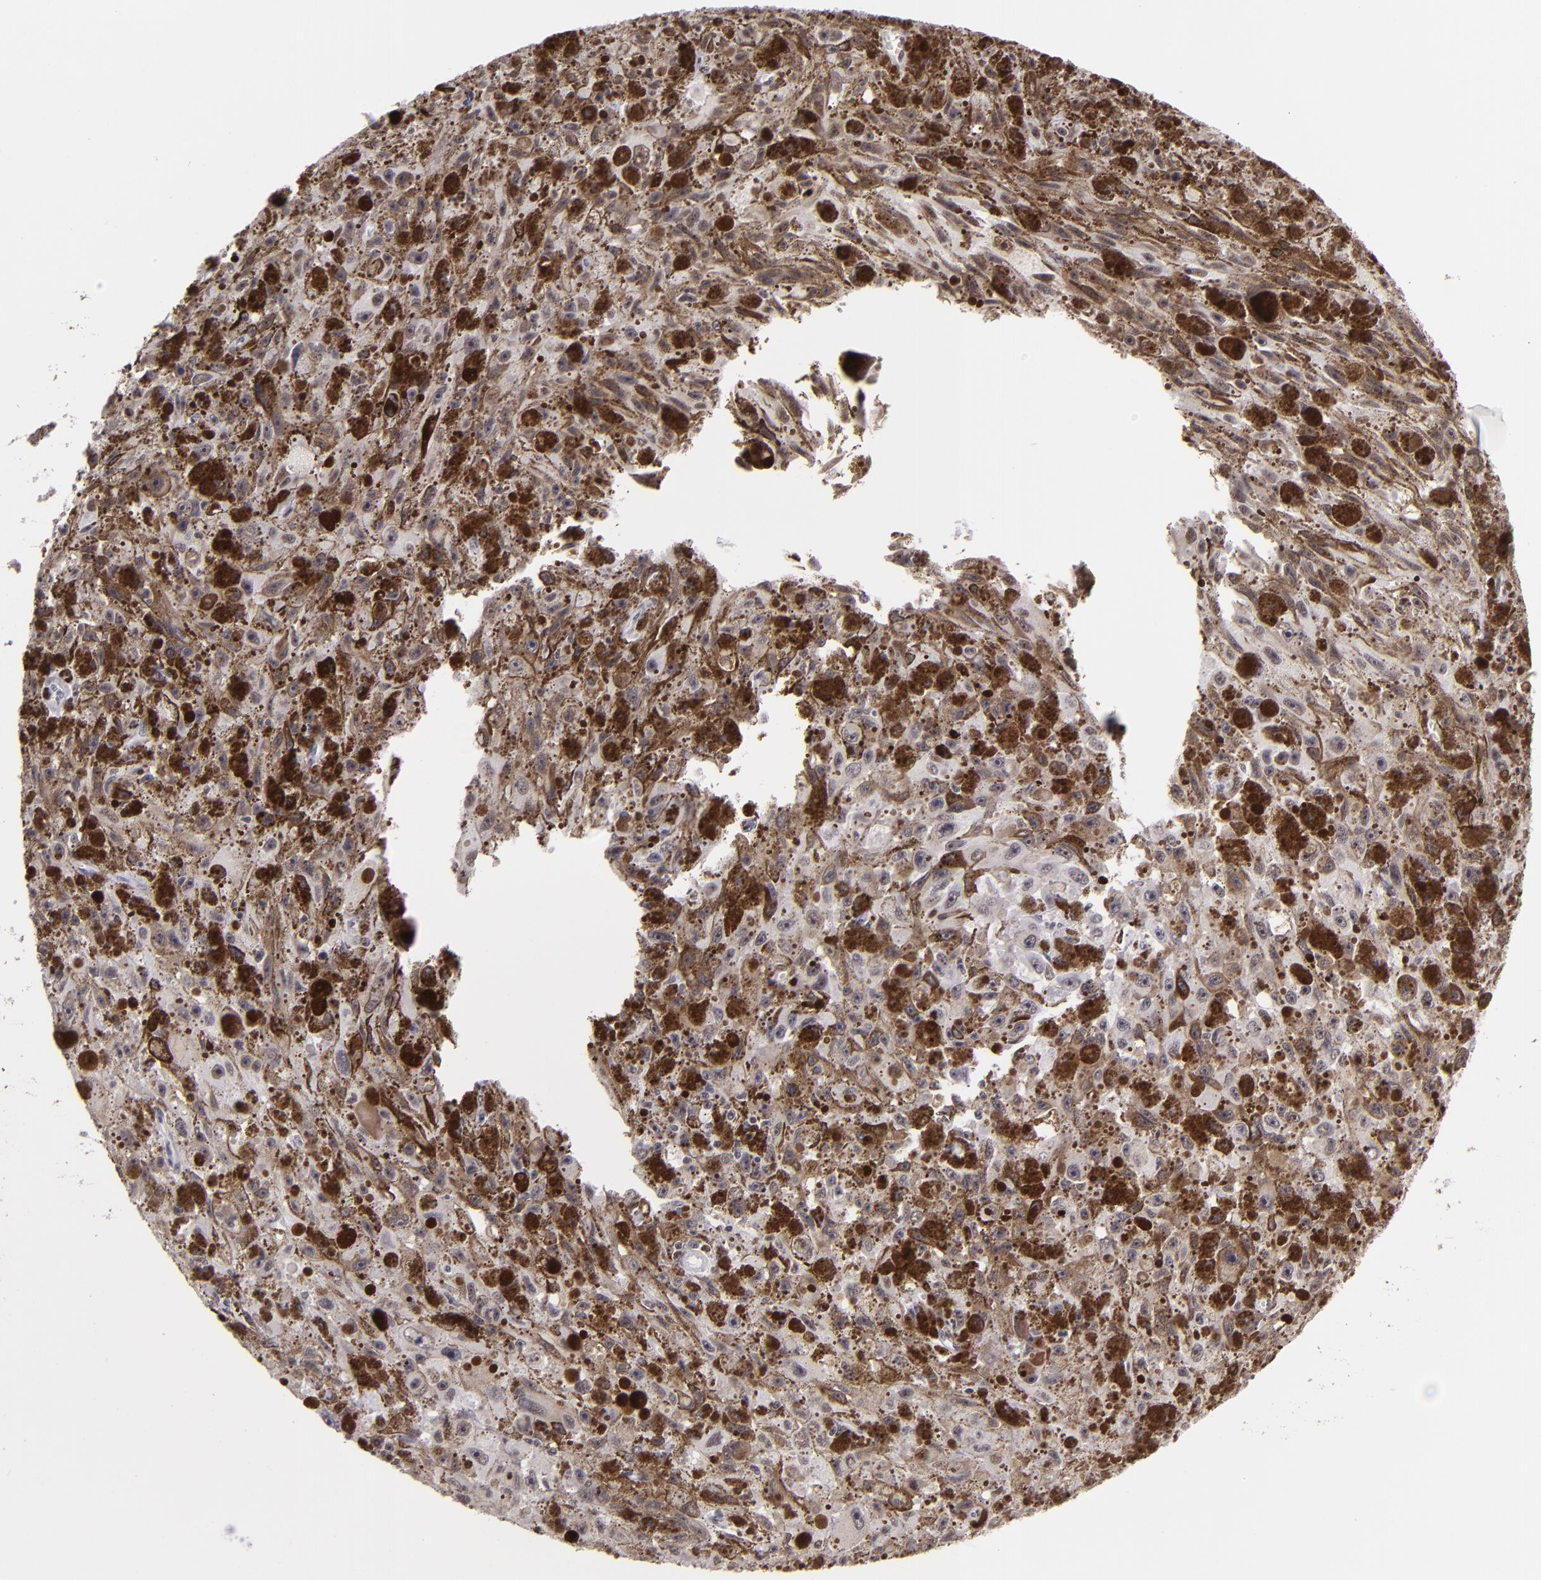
{"staining": {"intensity": "weak", "quantity": "25%-75%", "location": "nuclear"}, "tissue": "melanoma", "cell_type": "Tumor cells", "image_type": "cancer", "snomed": [{"axis": "morphology", "description": "Malignant melanoma, NOS"}, {"axis": "topography", "description": "Skin"}], "caption": "Immunohistochemical staining of melanoma exhibits weak nuclear protein positivity in approximately 25%-75% of tumor cells.", "gene": "INTS6", "patient": {"sex": "female", "age": 104}}